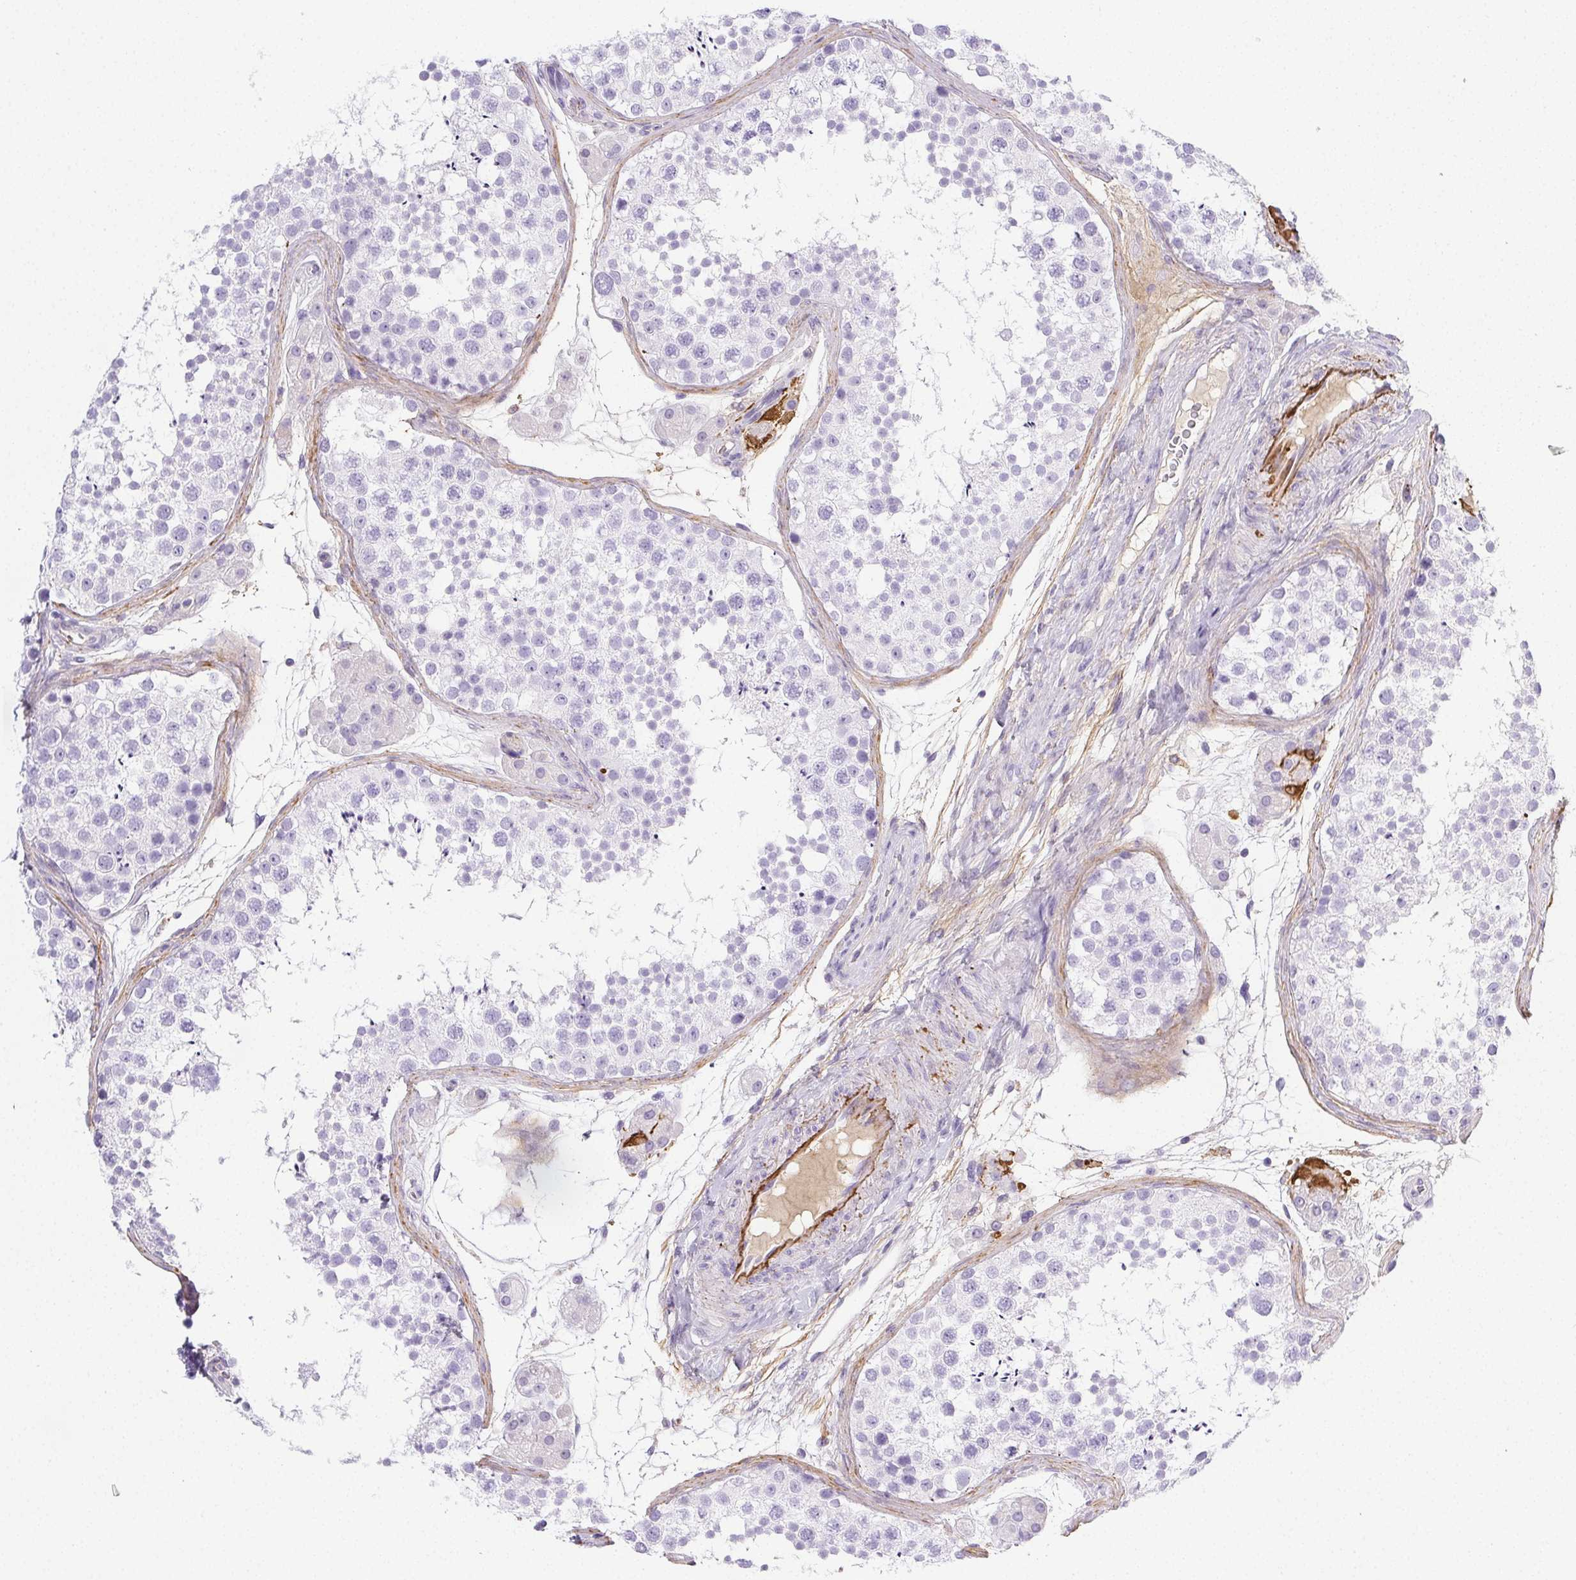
{"staining": {"intensity": "negative", "quantity": "none", "location": "none"}, "tissue": "testis", "cell_type": "Cells in seminiferous ducts", "image_type": "normal", "snomed": [{"axis": "morphology", "description": "Normal tissue, NOS"}, {"axis": "topography", "description": "Testis"}], "caption": "This is an immunohistochemistry image of unremarkable human testis. There is no positivity in cells in seminiferous ducts.", "gene": "VTN", "patient": {"sex": "male", "age": 41}}